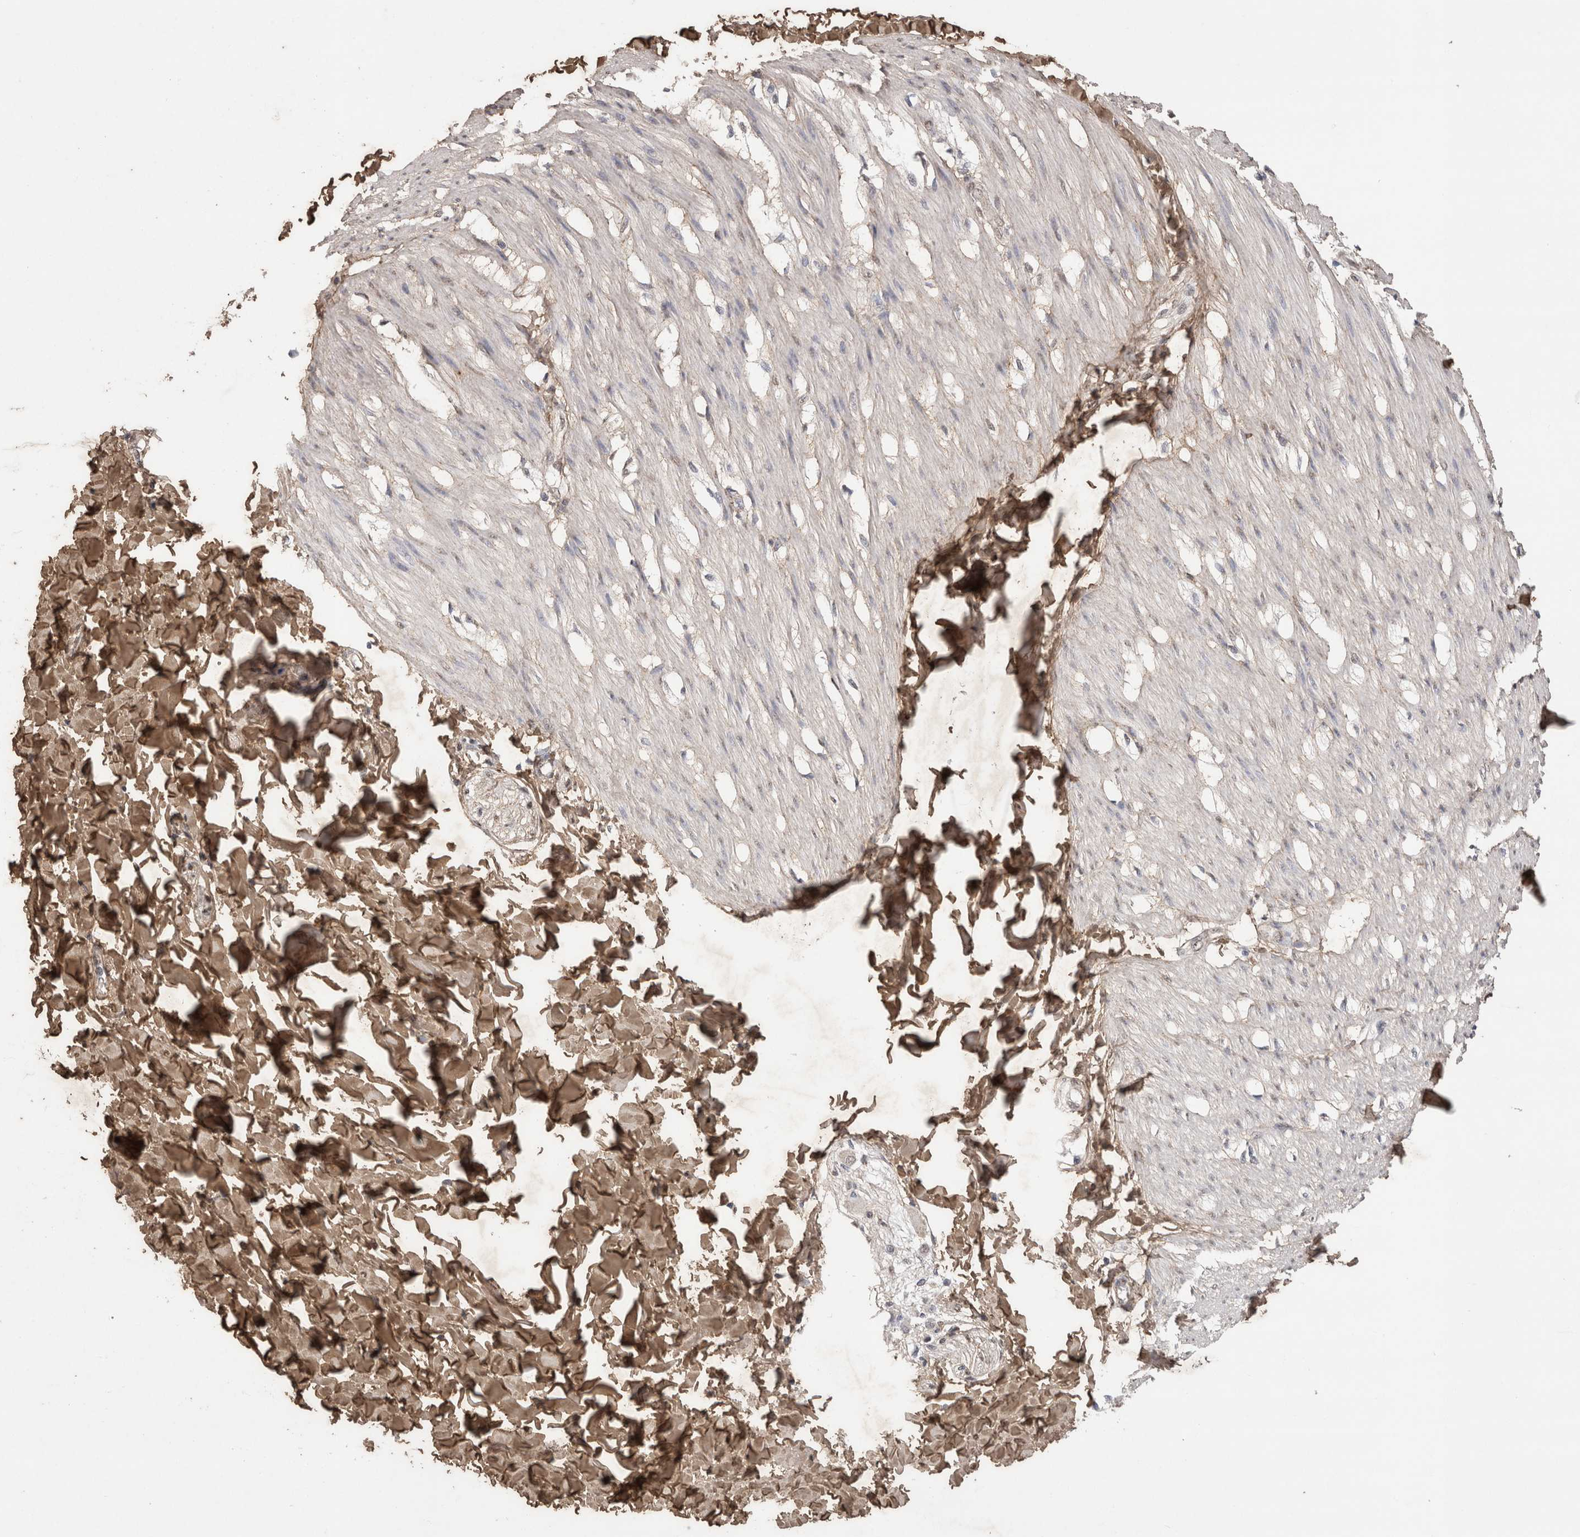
{"staining": {"intensity": "moderate", "quantity": "25%-75%", "location": "cytoplasmic/membranous,nuclear"}, "tissue": "smooth muscle", "cell_type": "Smooth muscle cells", "image_type": "normal", "snomed": [{"axis": "morphology", "description": "Normal tissue, NOS"}, {"axis": "morphology", "description": "Adenocarcinoma, NOS"}, {"axis": "topography", "description": "Smooth muscle"}, {"axis": "topography", "description": "Colon"}], "caption": "High-power microscopy captured an IHC histopathology image of unremarkable smooth muscle, revealing moderate cytoplasmic/membranous,nuclear expression in approximately 25%-75% of smooth muscle cells.", "gene": "C1QTNF5", "patient": {"sex": "male", "age": 14}}